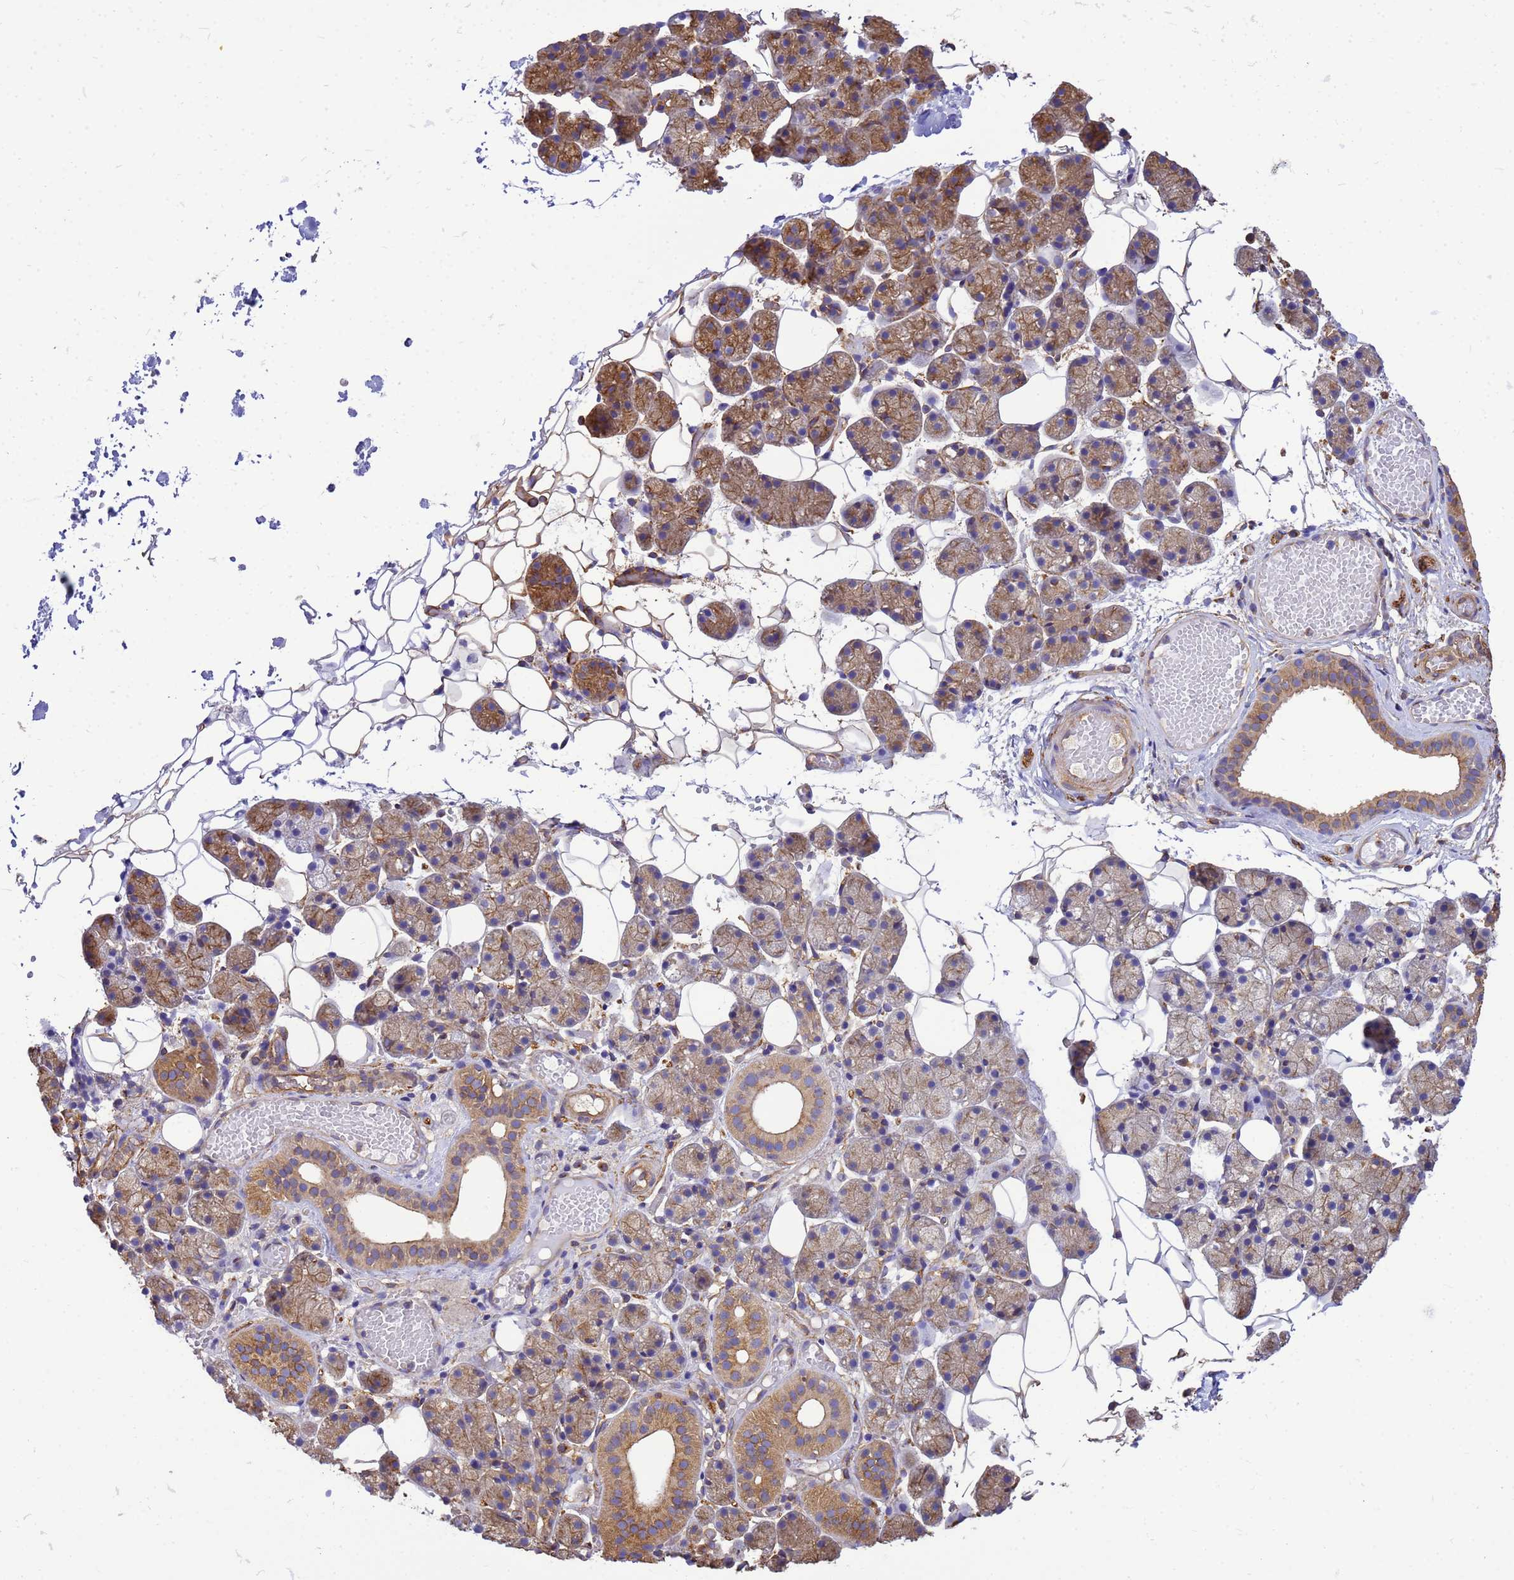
{"staining": {"intensity": "moderate", "quantity": "25%-75%", "location": "cytoplasmic/membranous"}, "tissue": "salivary gland", "cell_type": "Glandular cells", "image_type": "normal", "snomed": [{"axis": "morphology", "description": "Normal tissue, NOS"}, {"axis": "topography", "description": "Salivary gland"}], "caption": "Benign salivary gland demonstrates moderate cytoplasmic/membranous positivity in about 25%-75% of glandular cells.", "gene": "ENSG00000198211", "patient": {"sex": "female", "age": 33}}